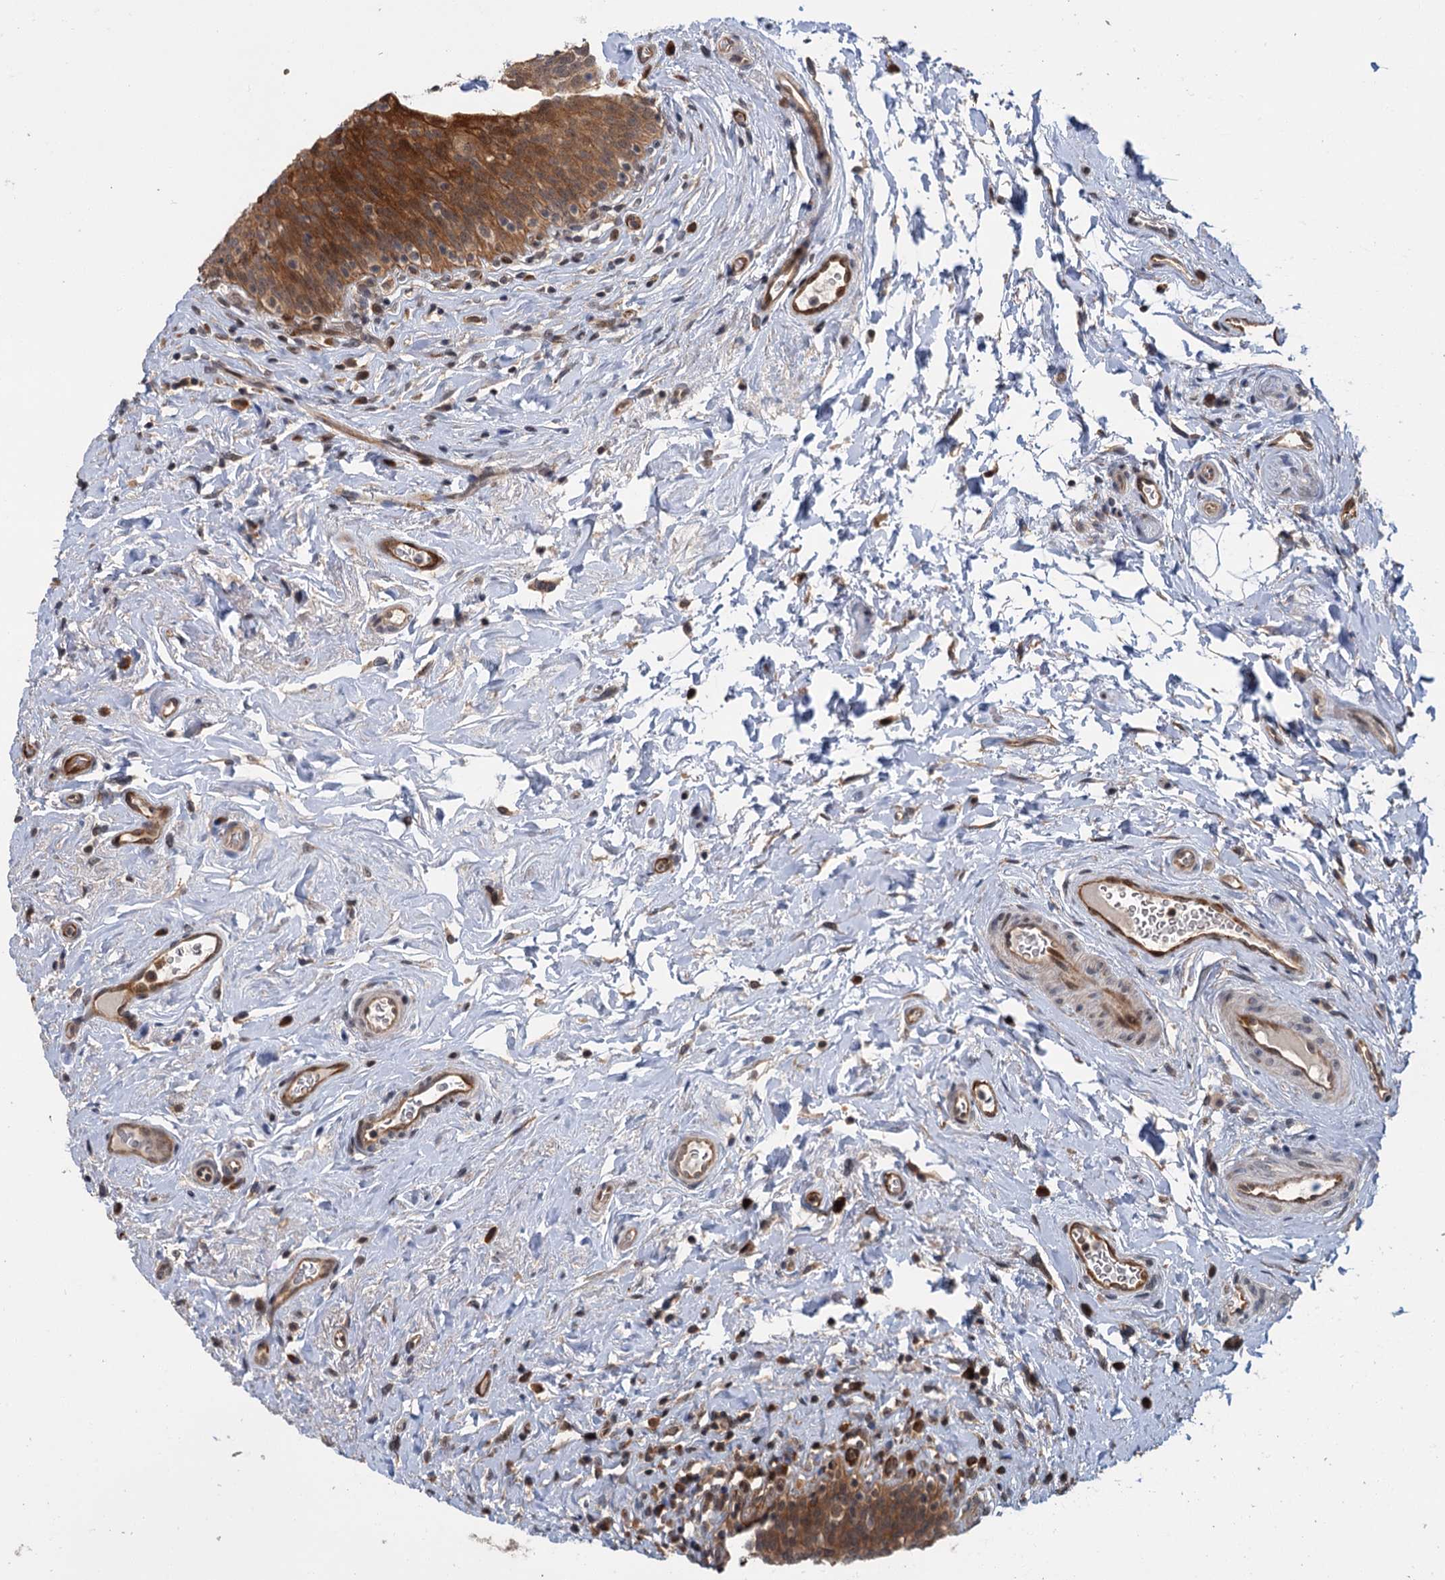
{"staining": {"intensity": "moderate", "quantity": ">75%", "location": "cytoplasmic/membranous"}, "tissue": "urinary bladder", "cell_type": "Urothelial cells", "image_type": "normal", "snomed": [{"axis": "morphology", "description": "Normal tissue, NOS"}, {"axis": "topography", "description": "Urinary bladder"}], "caption": "IHC staining of benign urinary bladder, which demonstrates medium levels of moderate cytoplasmic/membranous staining in approximately >75% of urothelial cells indicating moderate cytoplasmic/membranous protein expression. The staining was performed using DAB (brown) for protein detection and nuclei were counterstained in hematoxylin (blue).", "gene": "KANSL2", "patient": {"sex": "male", "age": 83}}